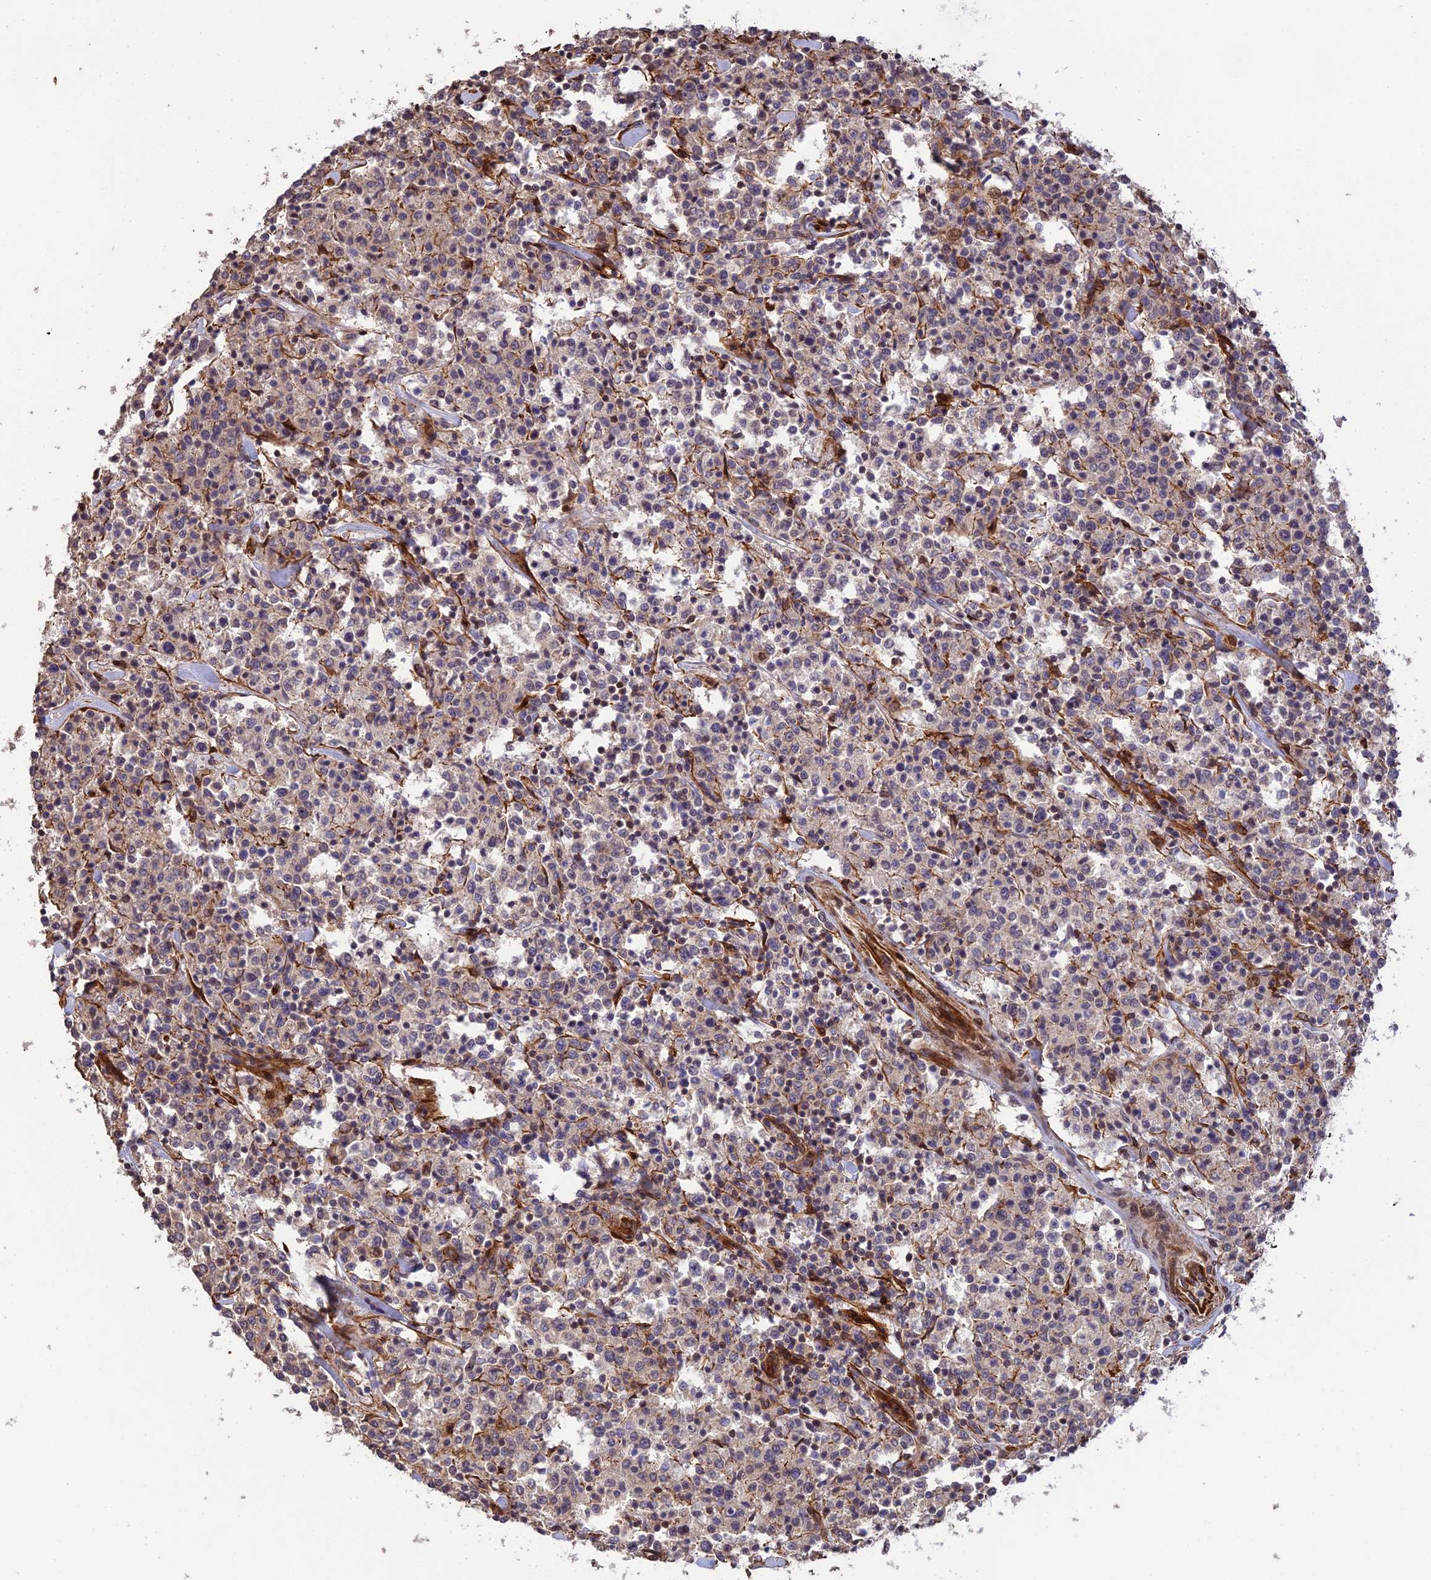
{"staining": {"intensity": "negative", "quantity": "none", "location": "none"}, "tissue": "lymphoma", "cell_type": "Tumor cells", "image_type": "cancer", "snomed": [{"axis": "morphology", "description": "Malignant lymphoma, non-Hodgkin's type, Low grade"}, {"axis": "topography", "description": "Small intestine"}], "caption": "An immunohistochemistry micrograph of low-grade malignant lymphoma, non-Hodgkin's type is shown. There is no staining in tumor cells of low-grade malignant lymphoma, non-Hodgkin's type. Brightfield microscopy of immunohistochemistry stained with DAB (3,3'-diaminobenzidine) (brown) and hematoxylin (blue), captured at high magnification.", "gene": "HOMER2", "patient": {"sex": "female", "age": 59}}